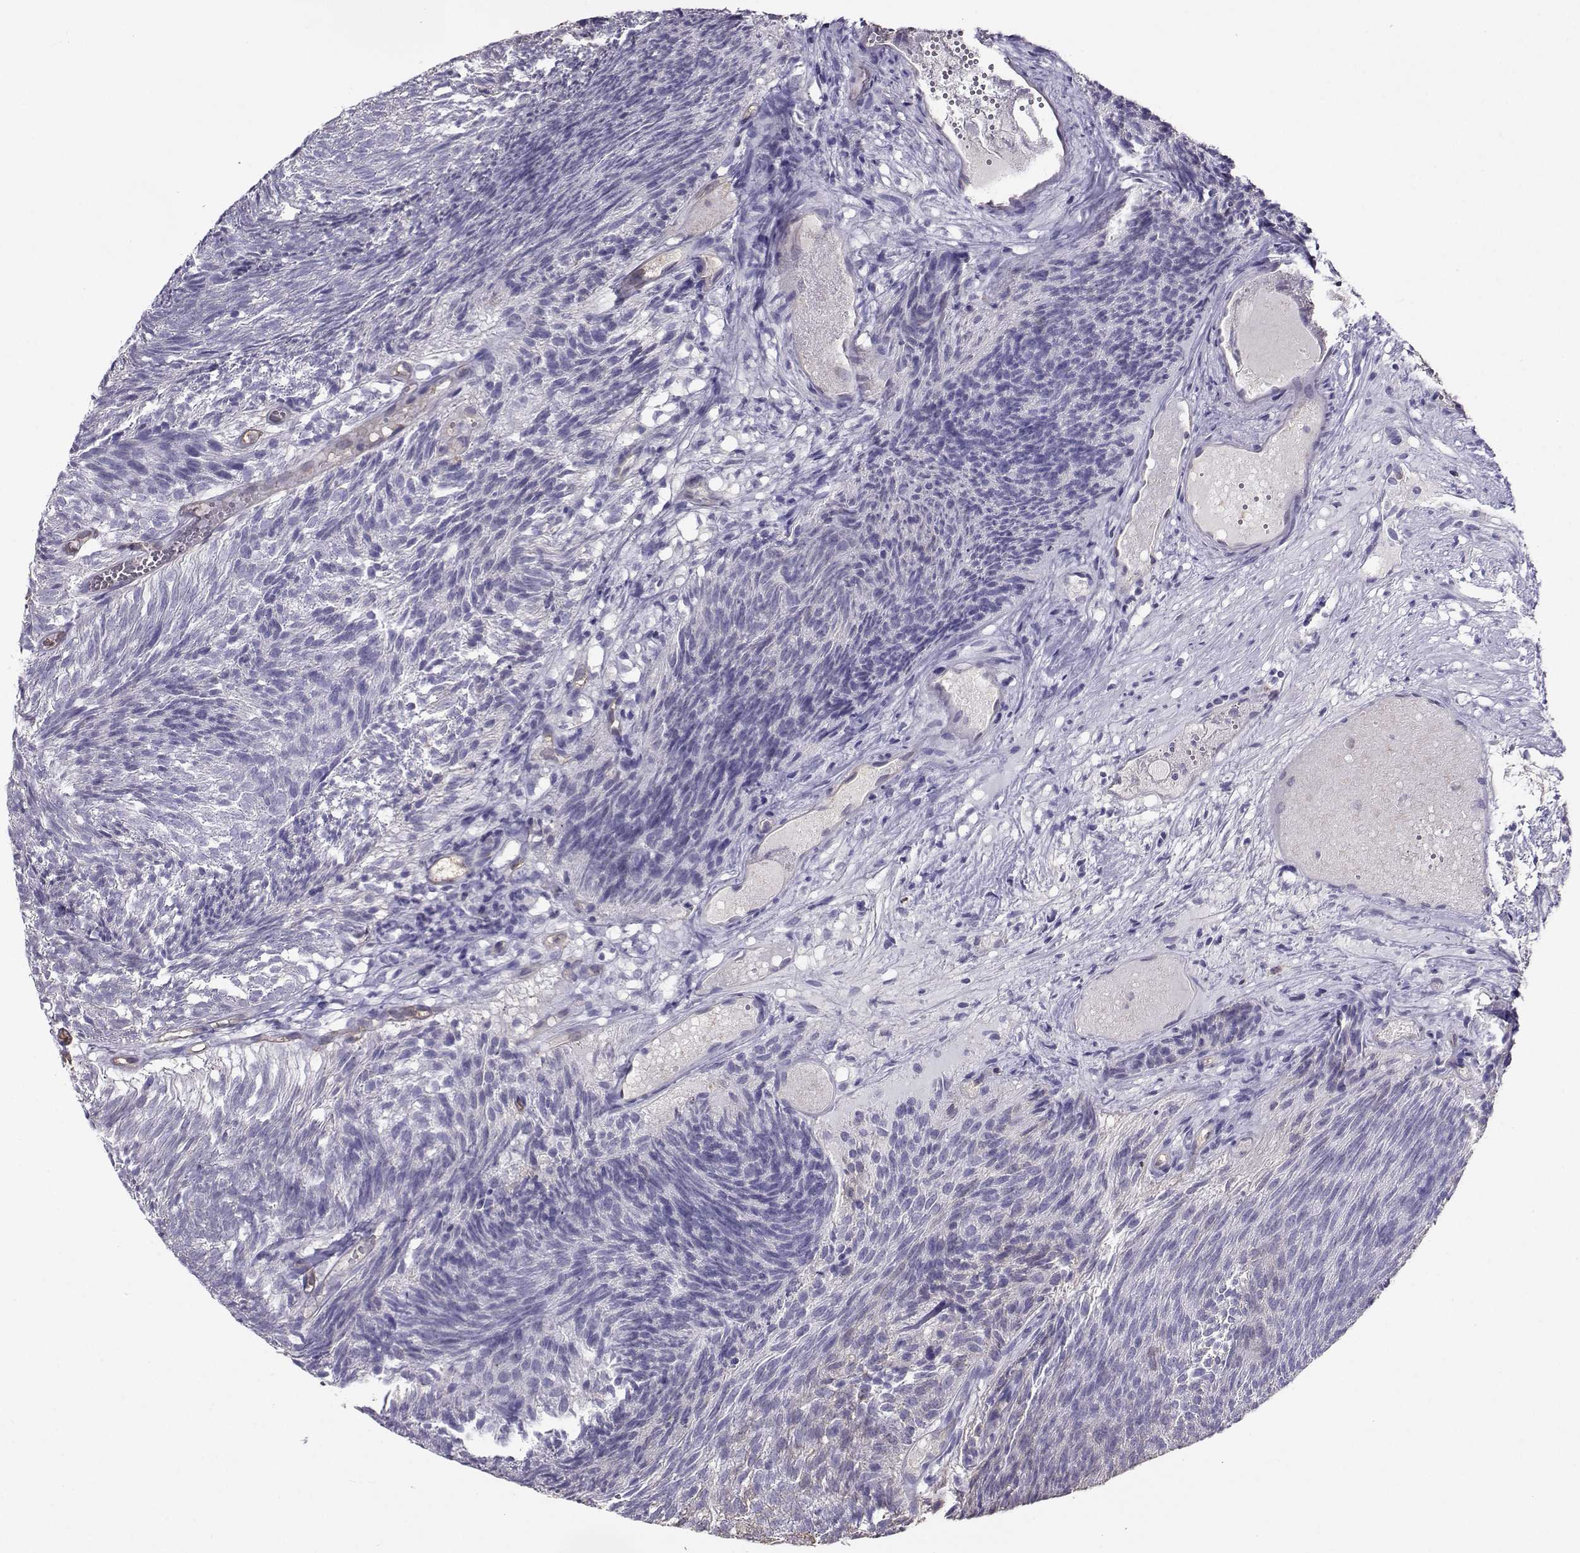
{"staining": {"intensity": "negative", "quantity": "none", "location": "none"}, "tissue": "urothelial cancer", "cell_type": "Tumor cells", "image_type": "cancer", "snomed": [{"axis": "morphology", "description": "Urothelial carcinoma, Low grade"}, {"axis": "topography", "description": "Urinary bladder"}], "caption": "Immunohistochemical staining of urothelial carcinoma (low-grade) displays no significant expression in tumor cells. (DAB IHC visualized using brightfield microscopy, high magnification).", "gene": "CLUL1", "patient": {"sex": "male", "age": 77}}